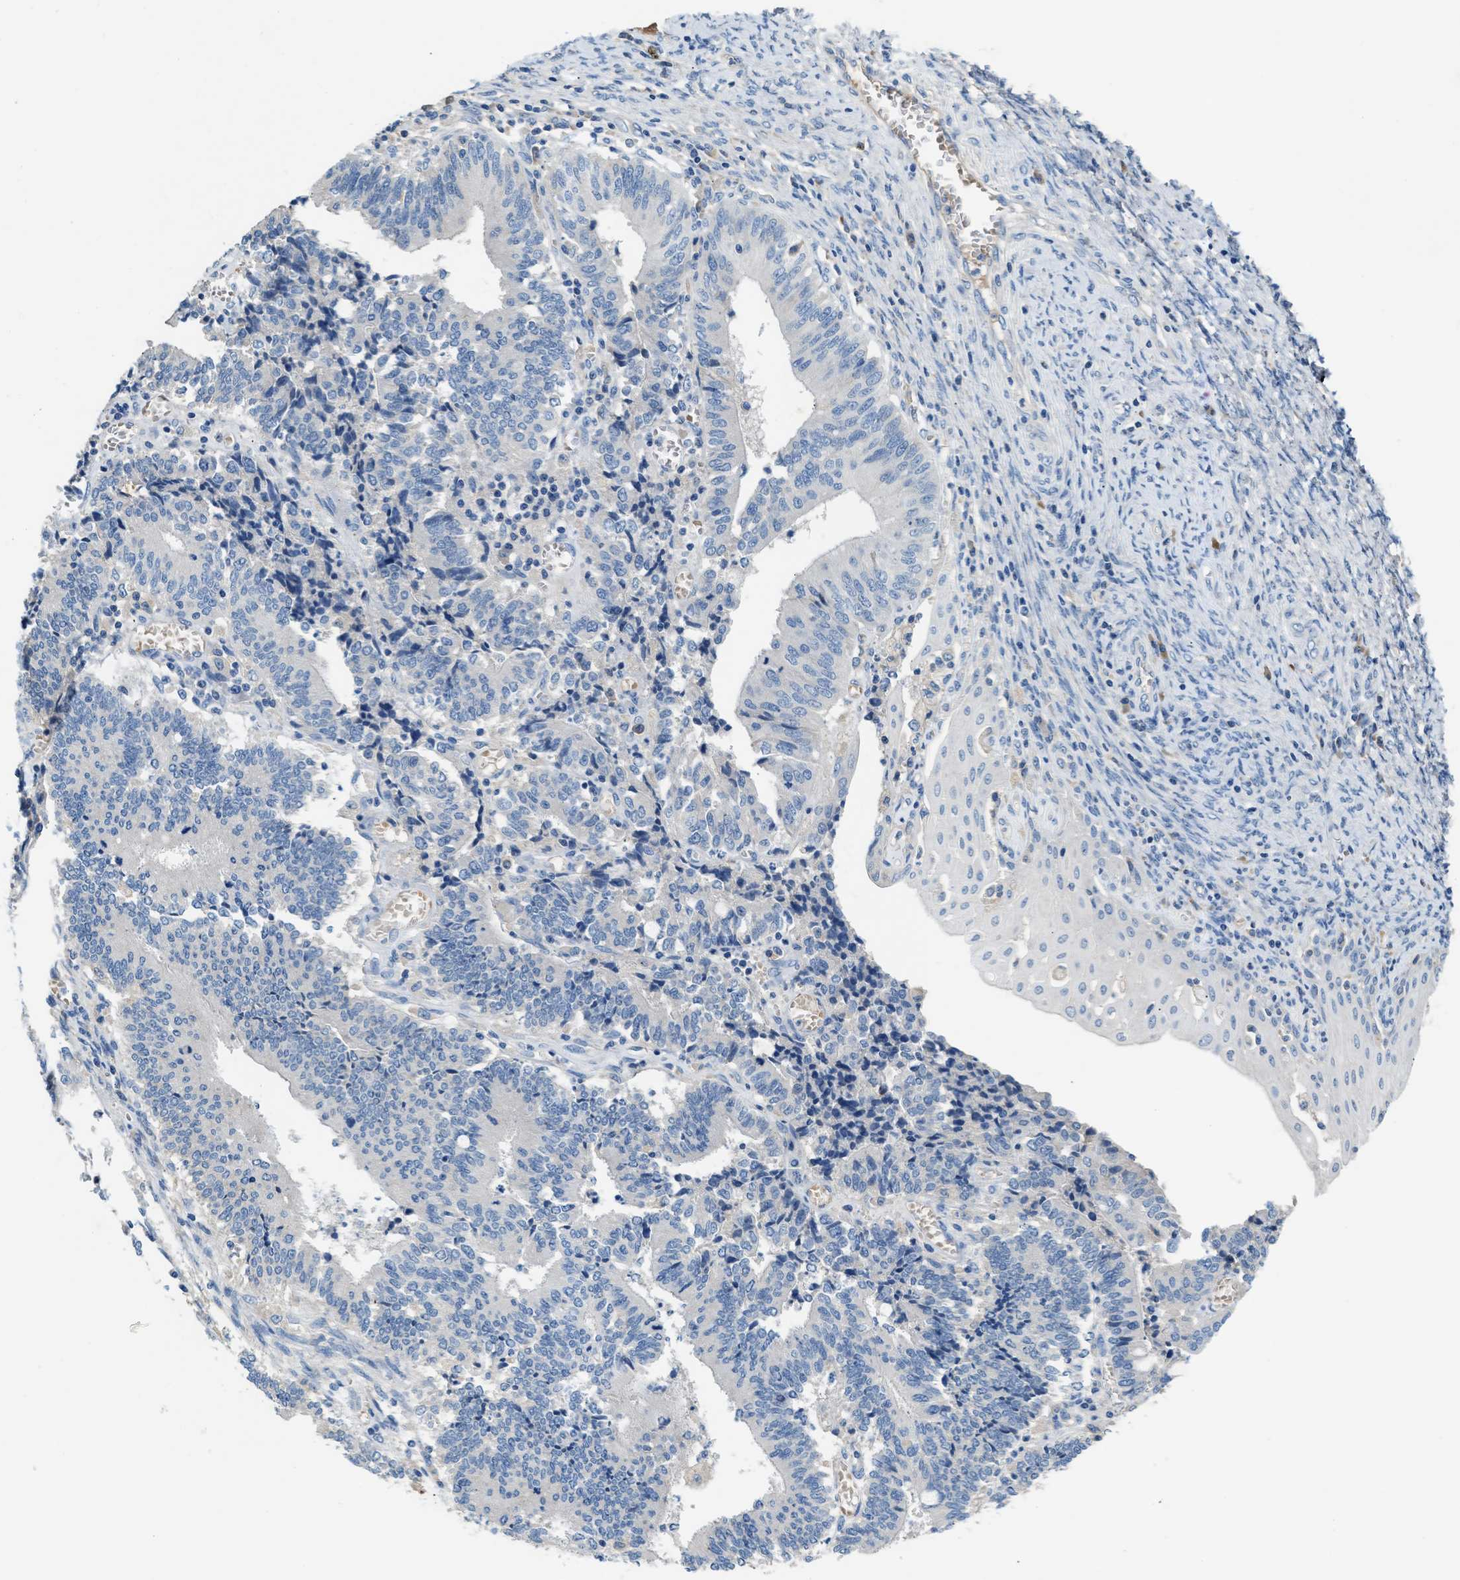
{"staining": {"intensity": "negative", "quantity": "none", "location": "none"}, "tissue": "cervical cancer", "cell_type": "Tumor cells", "image_type": "cancer", "snomed": [{"axis": "morphology", "description": "Adenocarcinoma, NOS"}, {"axis": "topography", "description": "Cervix"}], "caption": "High magnification brightfield microscopy of cervical adenocarcinoma stained with DAB (brown) and counterstained with hematoxylin (blue): tumor cells show no significant positivity.", "gene": "RWDD2B", "patient": {"sex": "female", "age": 44}}